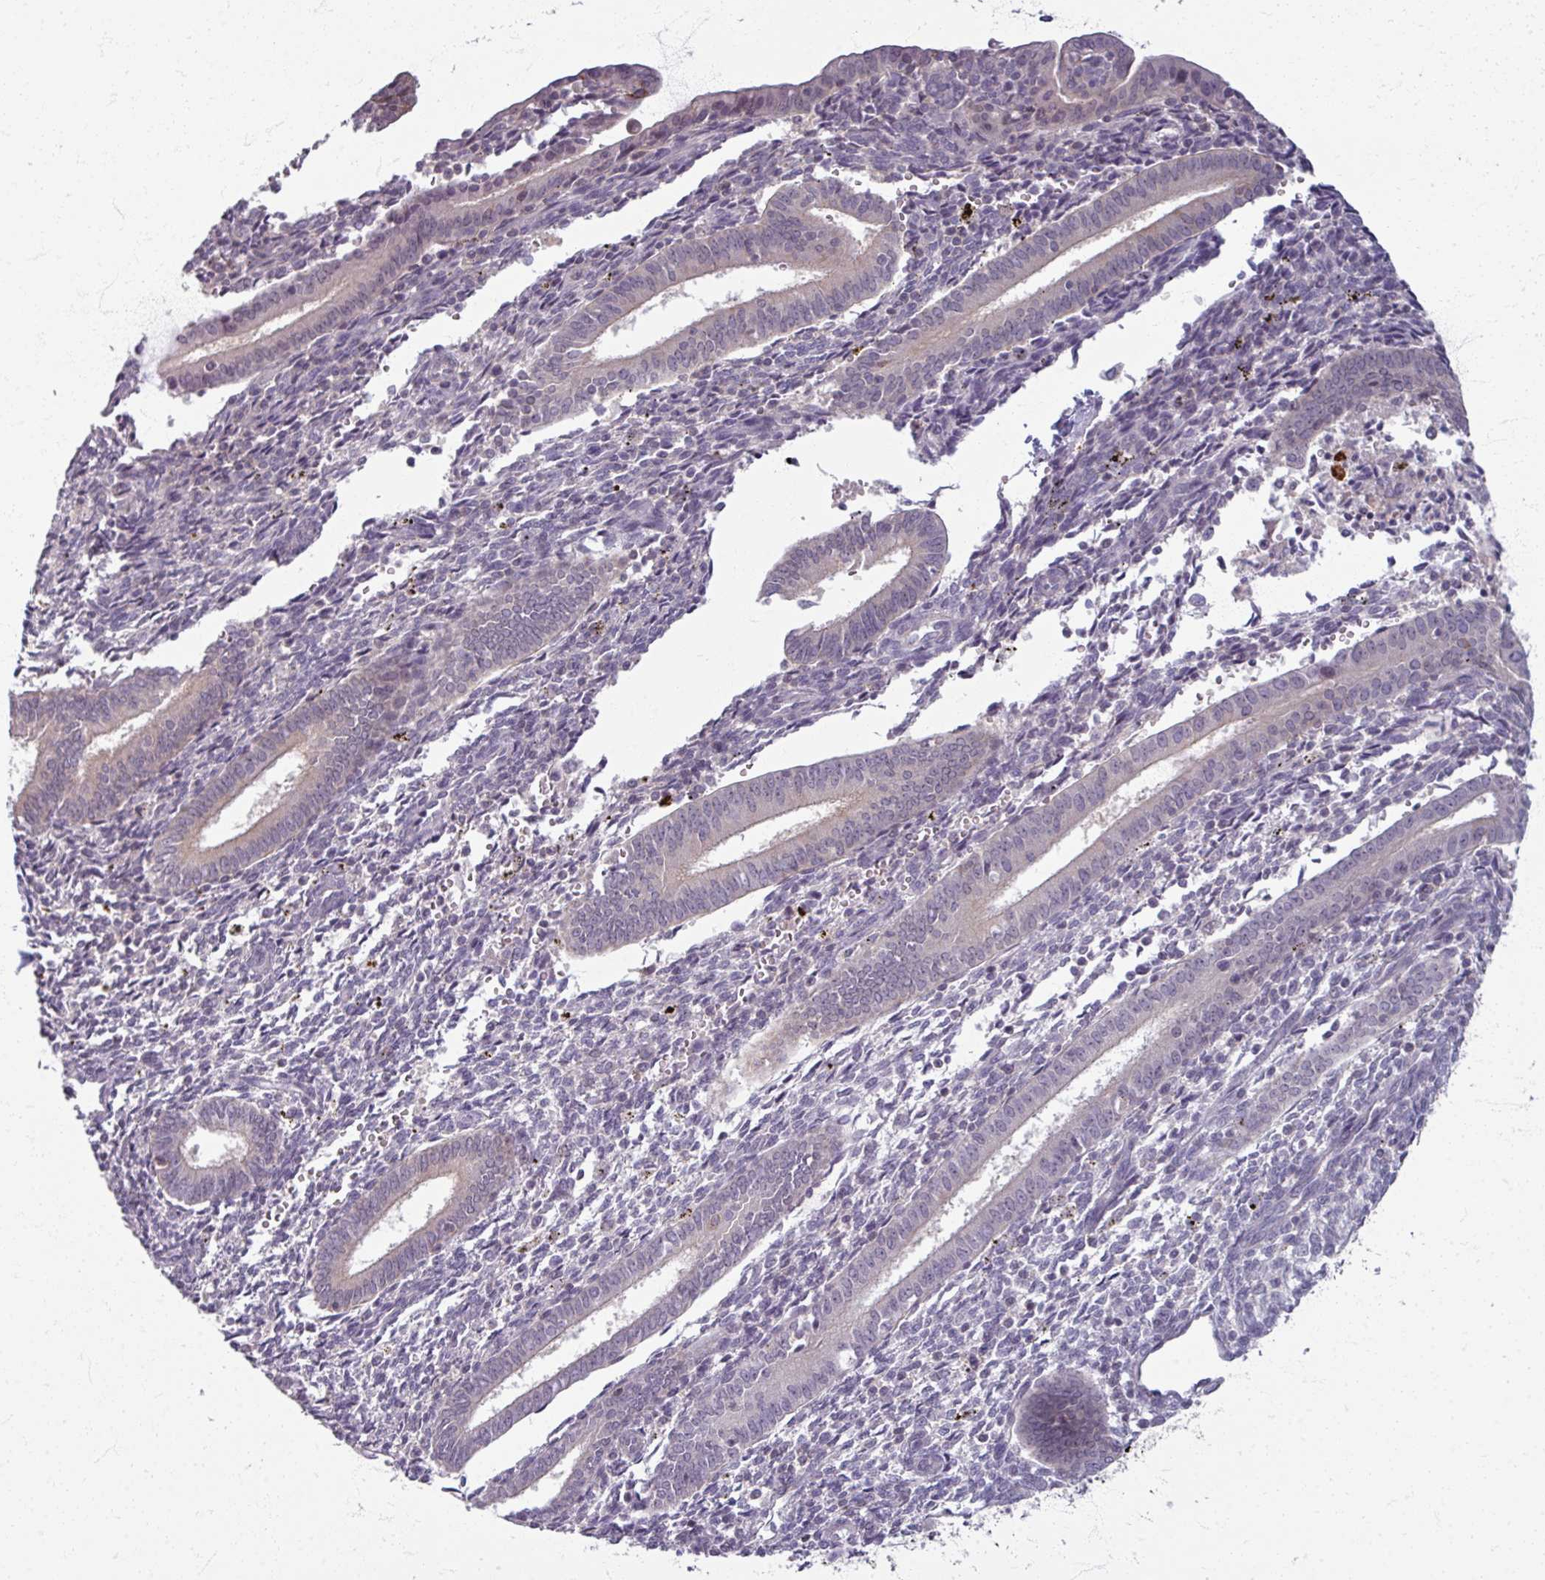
{"staining": {"intensity": "negative", "quantity": "none", "location": "none"}, "tissue": "endometrium", "cell_type": "Cells in endometrial stroma", "image_type": "normal", "snomed": [{"axis": "morphology", "description": "Normal tissue, NOS"}, {"axis": "topography", "description": "Endometrium"}], "caption": "Immunohistochemistry histopathology image of normal endometrium: human endometrium stained with DAB (3,3'-diaminobenzidine) displays no significant protein expression in cells in endometrial stroma.", "gene": "TTLL7", "patient": {"sex": "female", "age": 41}}